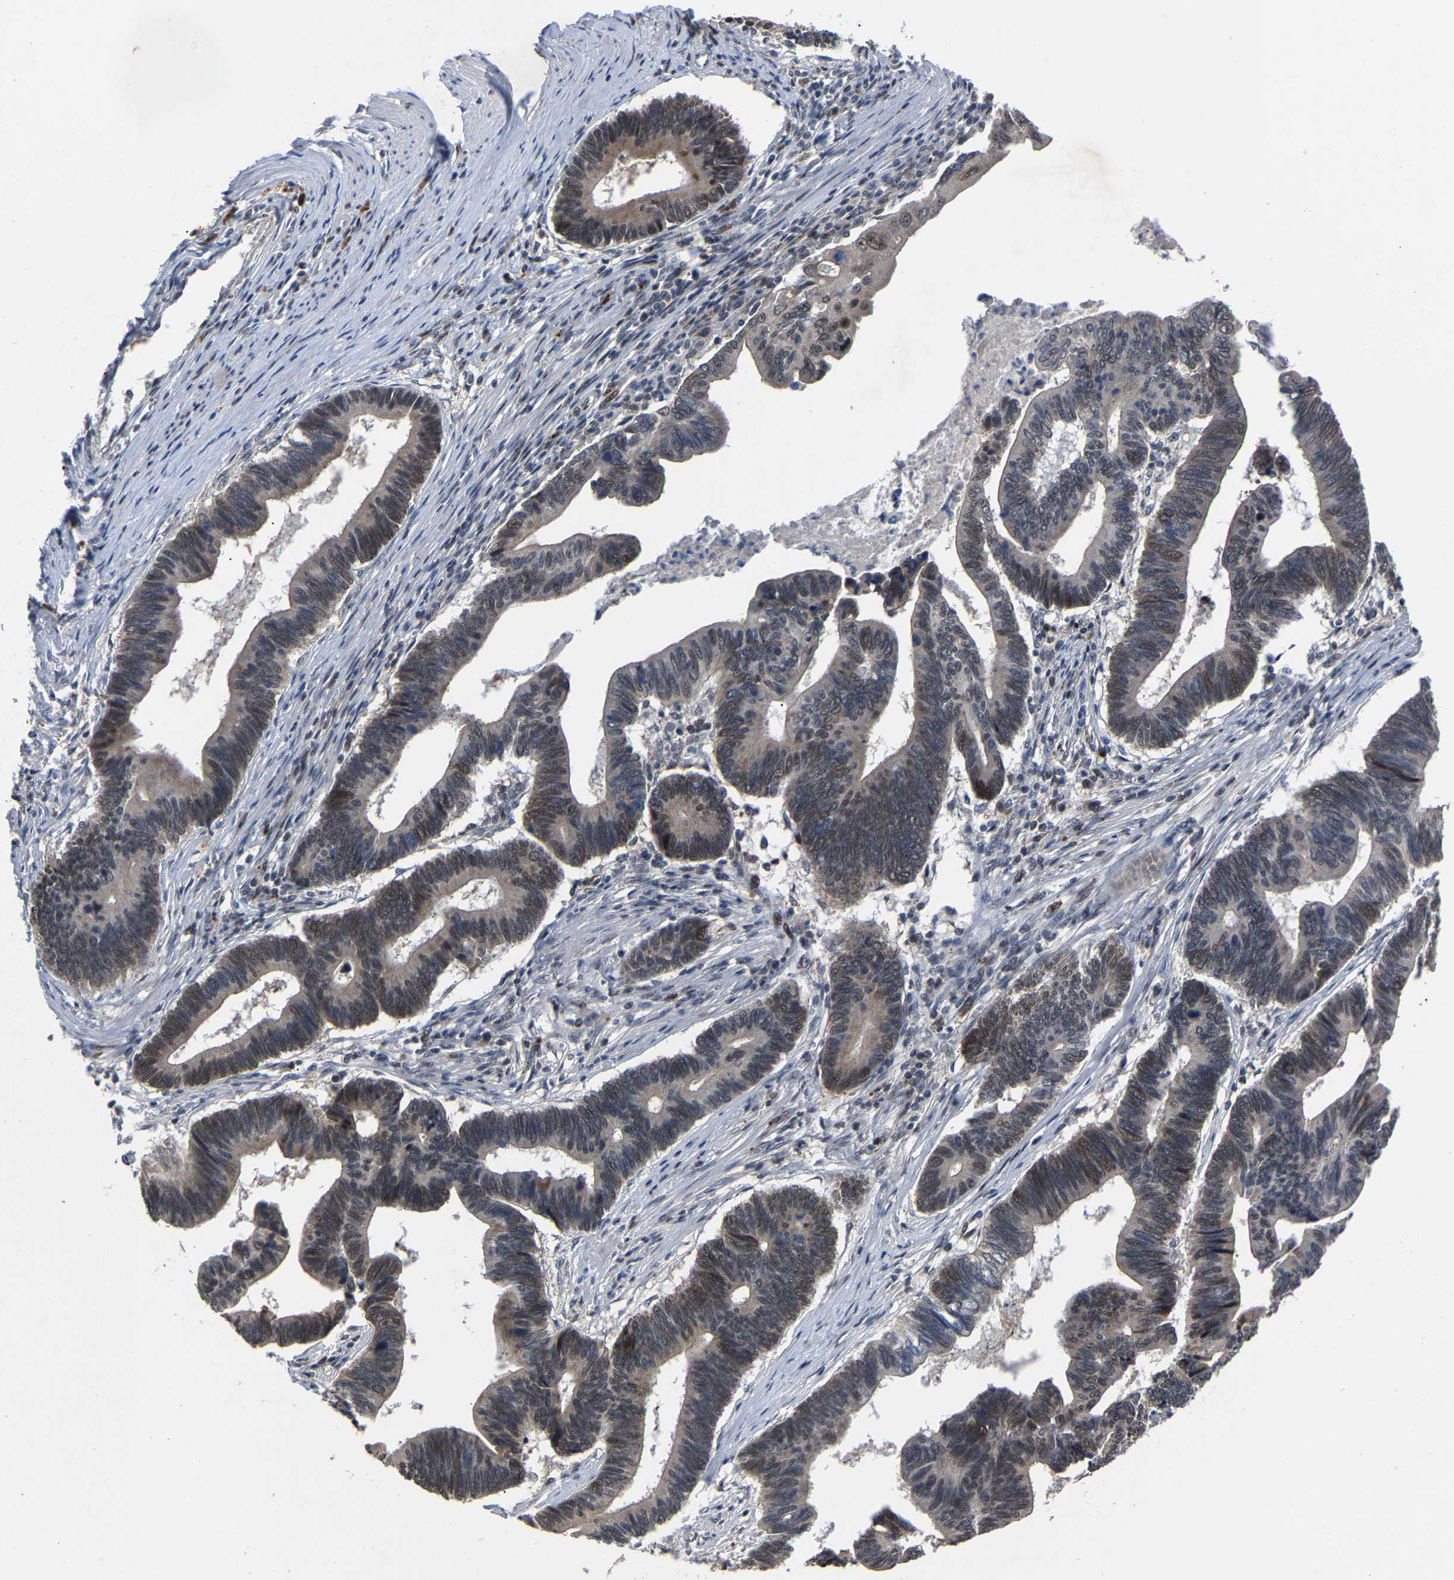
{"staining": {"intensity": "weak", "quantity": "25%-75%", "location": "nuclear"}, "tissue": "pancreatic cancer", "cell_type": "Tumor cells", "image_type": "cancer", "snomed": [{"axis": "morphology", "description": "Adenocarcinoma, NOS"}, {"axis": "topography", "description": "Pancreas"}], "caption": "A brown stain highlights weak nuclear expression of a protein in pancreatic cancer (adenocarcinoma) tumor cells.", "gene": "LSM8", "patient": {"sex": "female", "age": 70}}